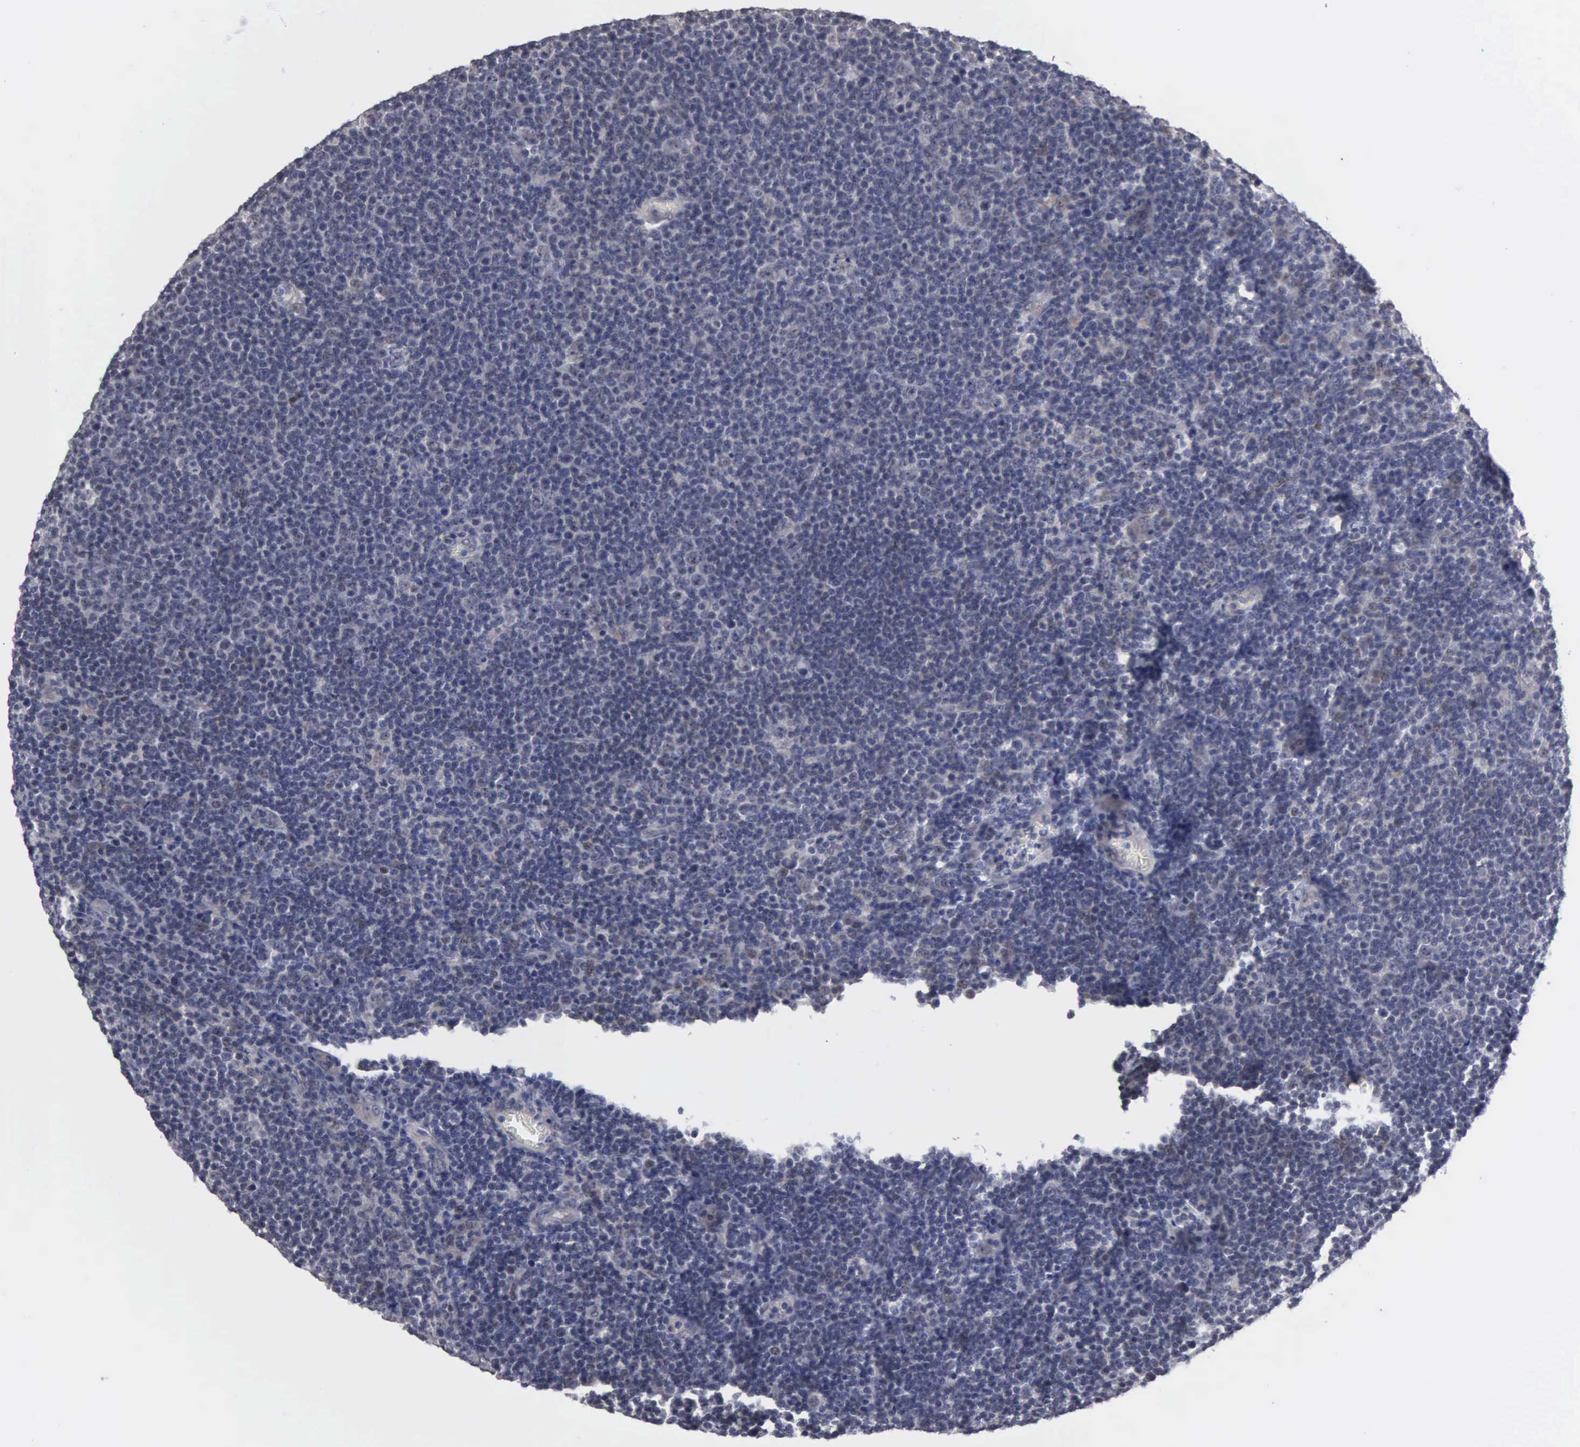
{"staining": {"intensity": "weak", "quantity": "<25%", "location": "cytoplasmic/membranous"}, "tissue": "lymphoma", "cell_type": "Tumor cells", "image_type": "cancer", "snomed": [{"axis": "morphology", "description": "Malignant lymphoma, non-Hodgkin's type, Low grade"}, {"axis": "topography", "description": "Lymph node"}], "caption": "An IHC histopathology image of low-grade malignant lymphoma, non-Hodgkin's type is shown. There is no staining in tumor cells of low-grade malignant lymphoma, non-Hodgkin's type.", "gene": "ZBTB33", "patient": {"sex": "male", "age": 74}}